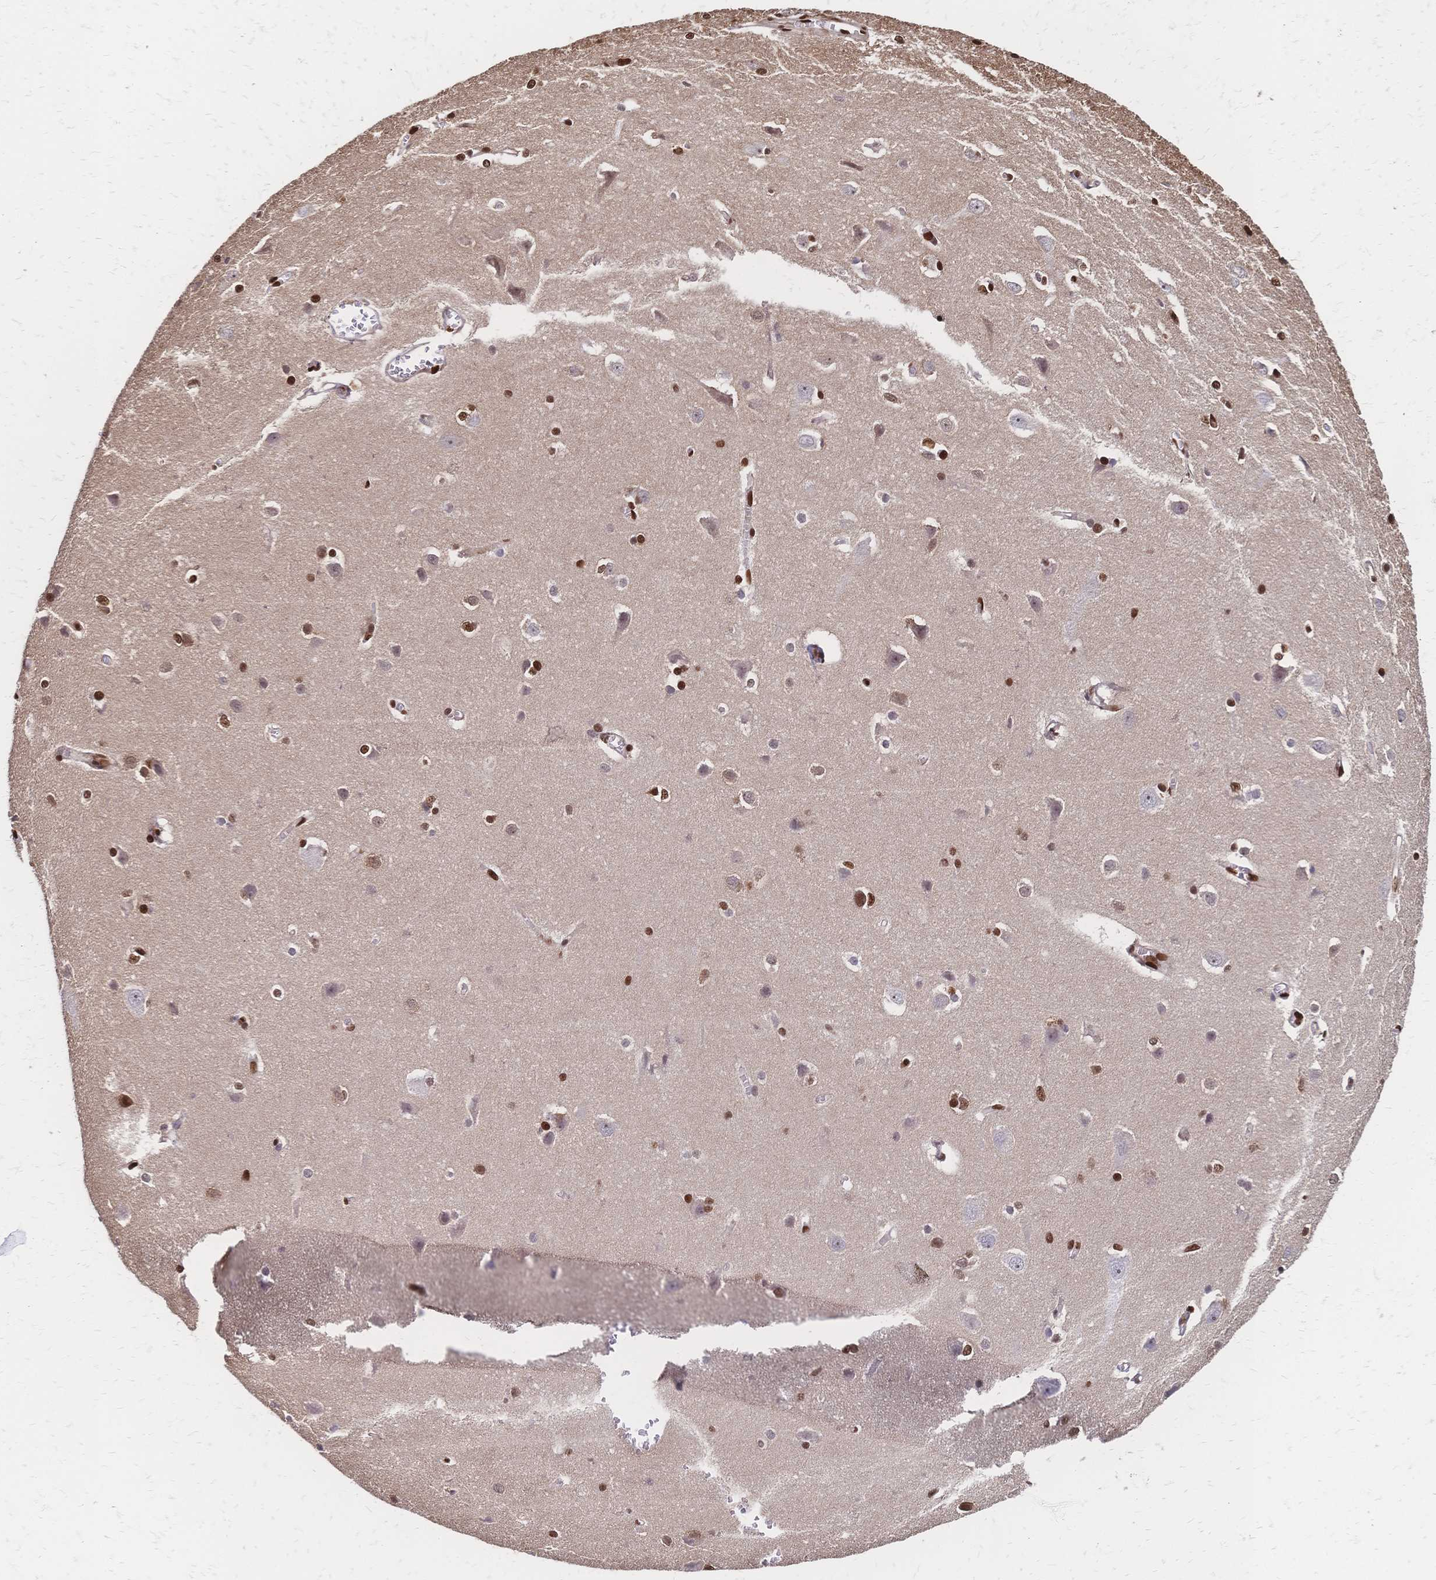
{"staining": {"intensity": "moderate", "quantity": "25%-75%", "location": "nuclear"}, "tissue": "cerebral cortex", "cell_type": "Endothelial cells", "image_type": "normal", "snomed": [{"axis": "morphology", "description": "Normal tissue, NOS"}, {"axis": "topography", "description": "Cerebral cortex"}], "caption": "Protein staining exhibits moderate nuclear staining in about 25%-75% of endothelial cells in normal cerebral cortex. The staining is performed using DAB (3,3'-diaminobenzidine) brown chromogen to label protein expression. The nuclei are counter-stained blue using hematoxylin.", "gene": "HDGF", "patient": {"sex": "male", "age": 37}}